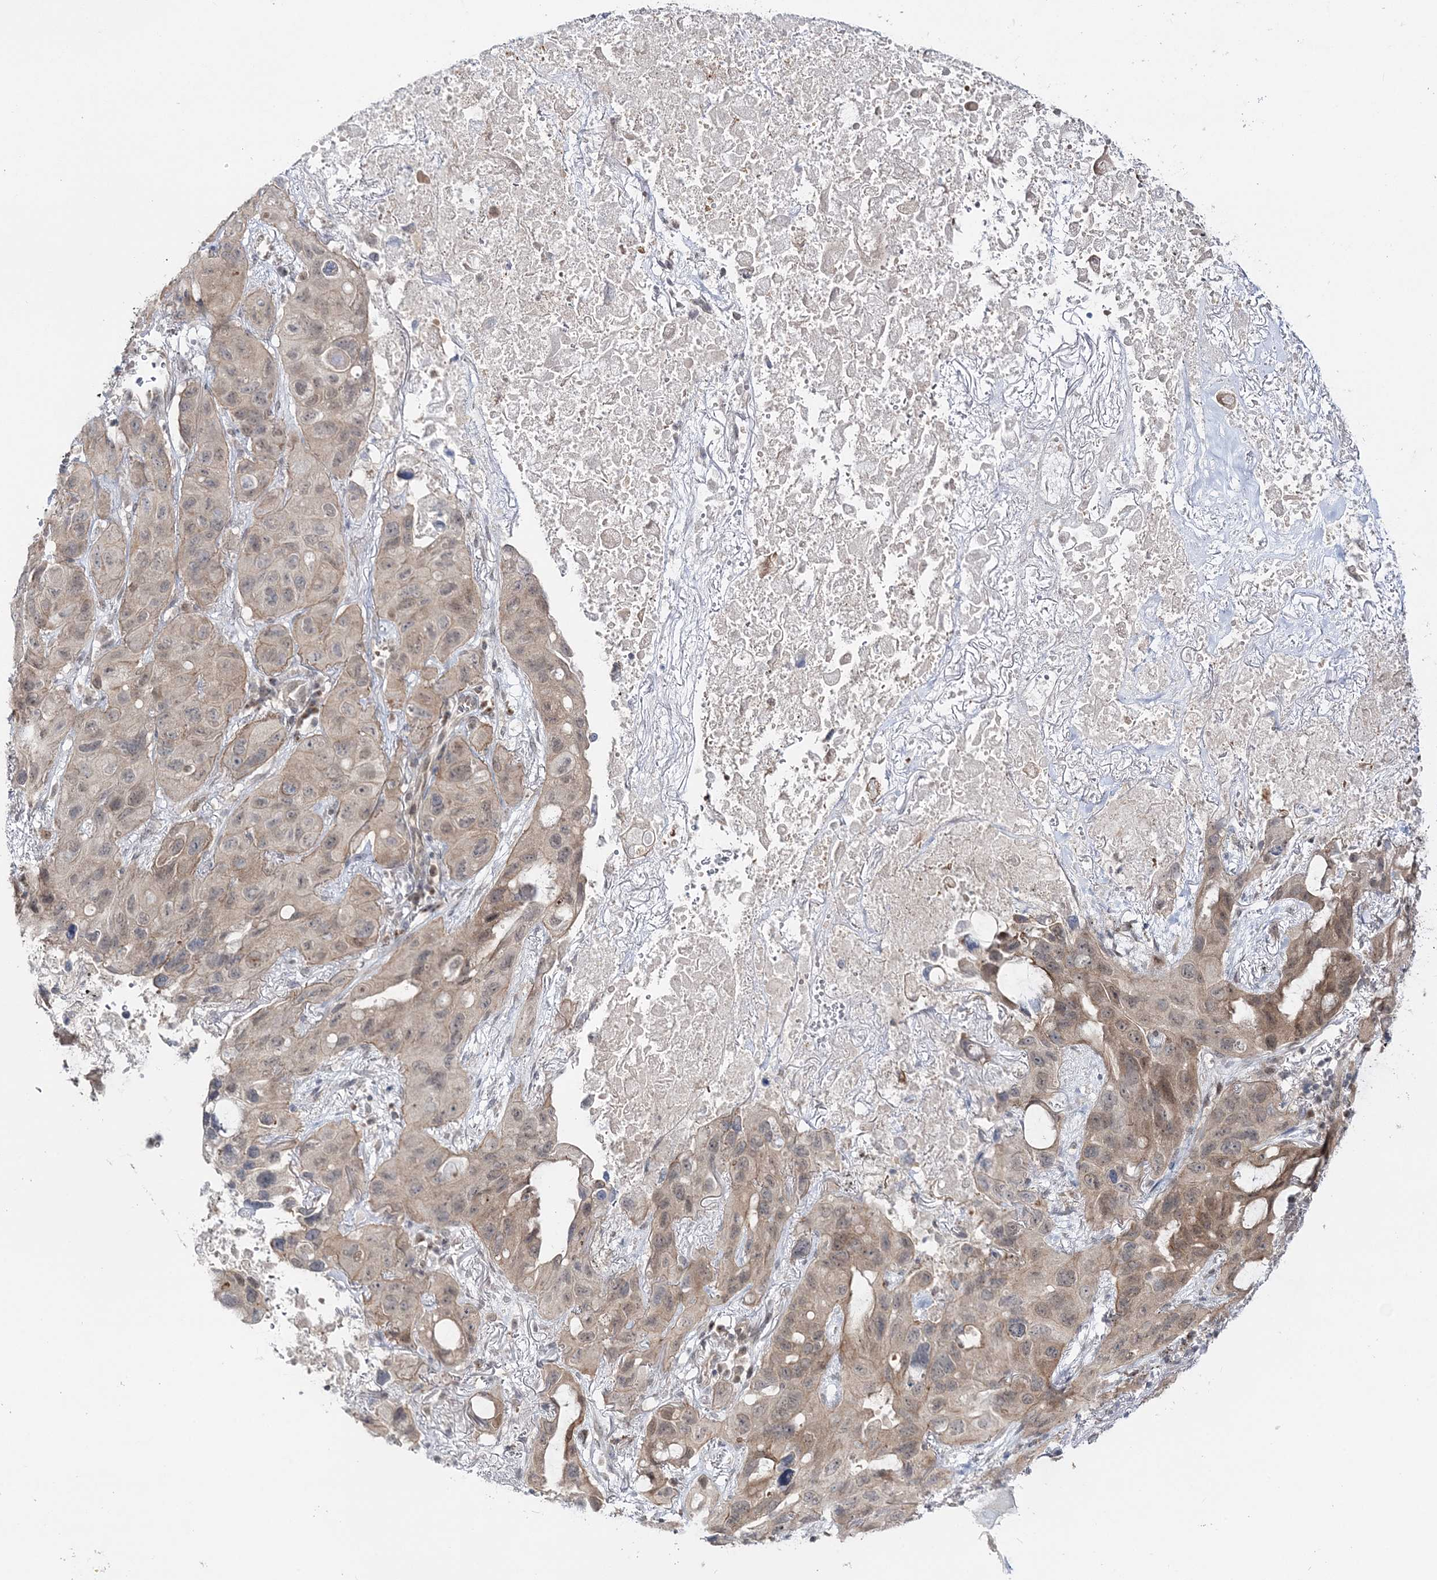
{"staining": {"intensity": "weak", "quantity": "25%-75%", "location": "cytoplasmic/membranous,nuclear"}, "tissue": "lung cancer", "cell_type": "Tumor cells", "image_type": "cancer", "snomed": [{"axis": "morphology", "description": "Squamous cell carcinoma, NOS"}, {"axis": "topography", "description": "Lung"}], "caption": "This micrograph displays lung cancer stained with immunohistochemistry to label a protein in brown. The cytoplasmic/membranous and nuclear of tumor cells show weak positivity for the protein. Nuclei are counter-stained blue.", "gene": "ZFAND6", "patient": {"sex": "female", "age": 73}}